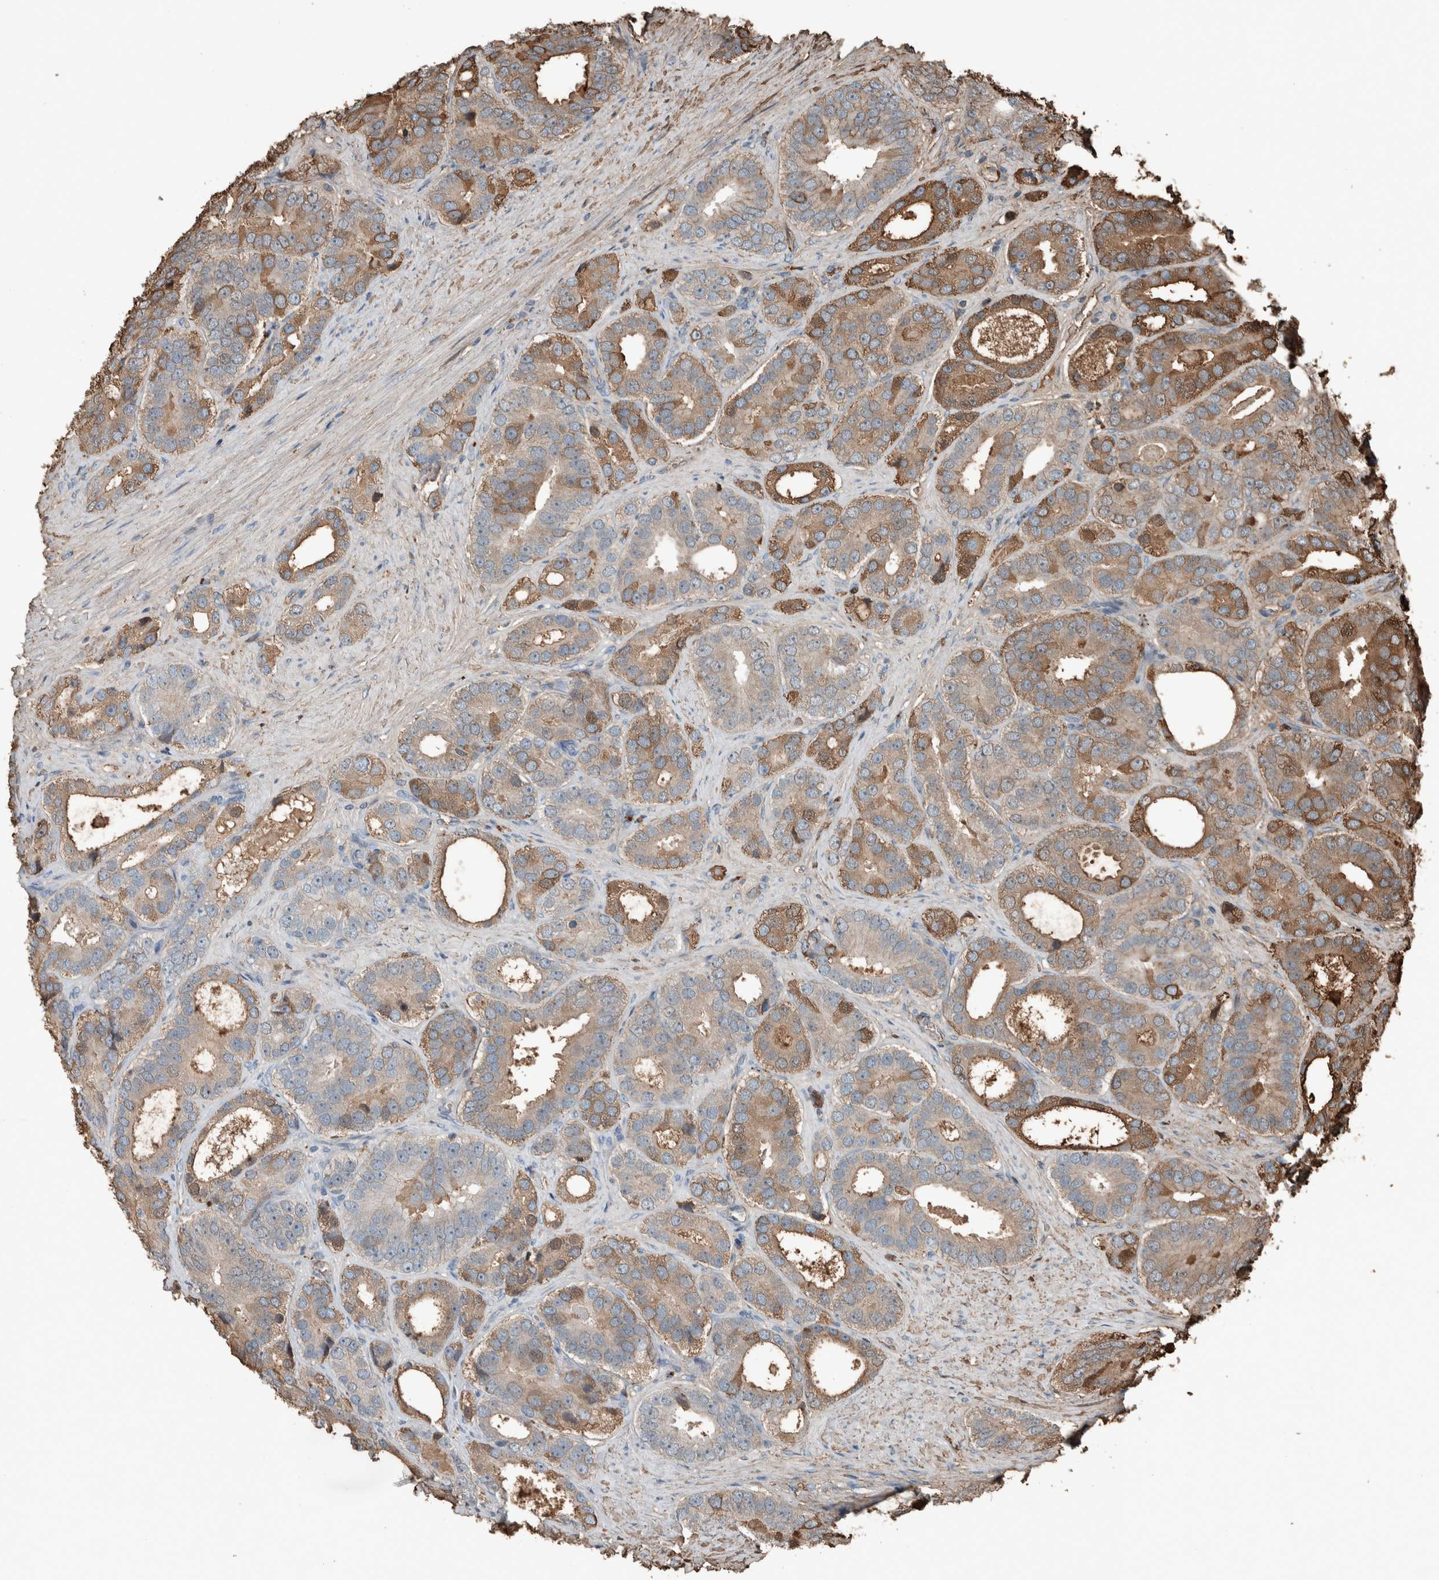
{"staining": {"intensity": "moderate", "quantity": "<25%", "location": "cytoplasmic/membranous"}, "tissue": "prostate cancer", "cell_type": "Tumor cells", "image_type": "cancer", "snomed": [{"axis": "morphology", "description": "Adenocarcinoma, High grade"}, {"axis": "topography", "description": "Prostate"}], "caption": "Prostate cancer (high-grade adenocarcinoma) stained with a protein marker reveals moderate staining in tumor cells.", "gene": "USP34", "patient": {"sex": "male", "age": 56}}